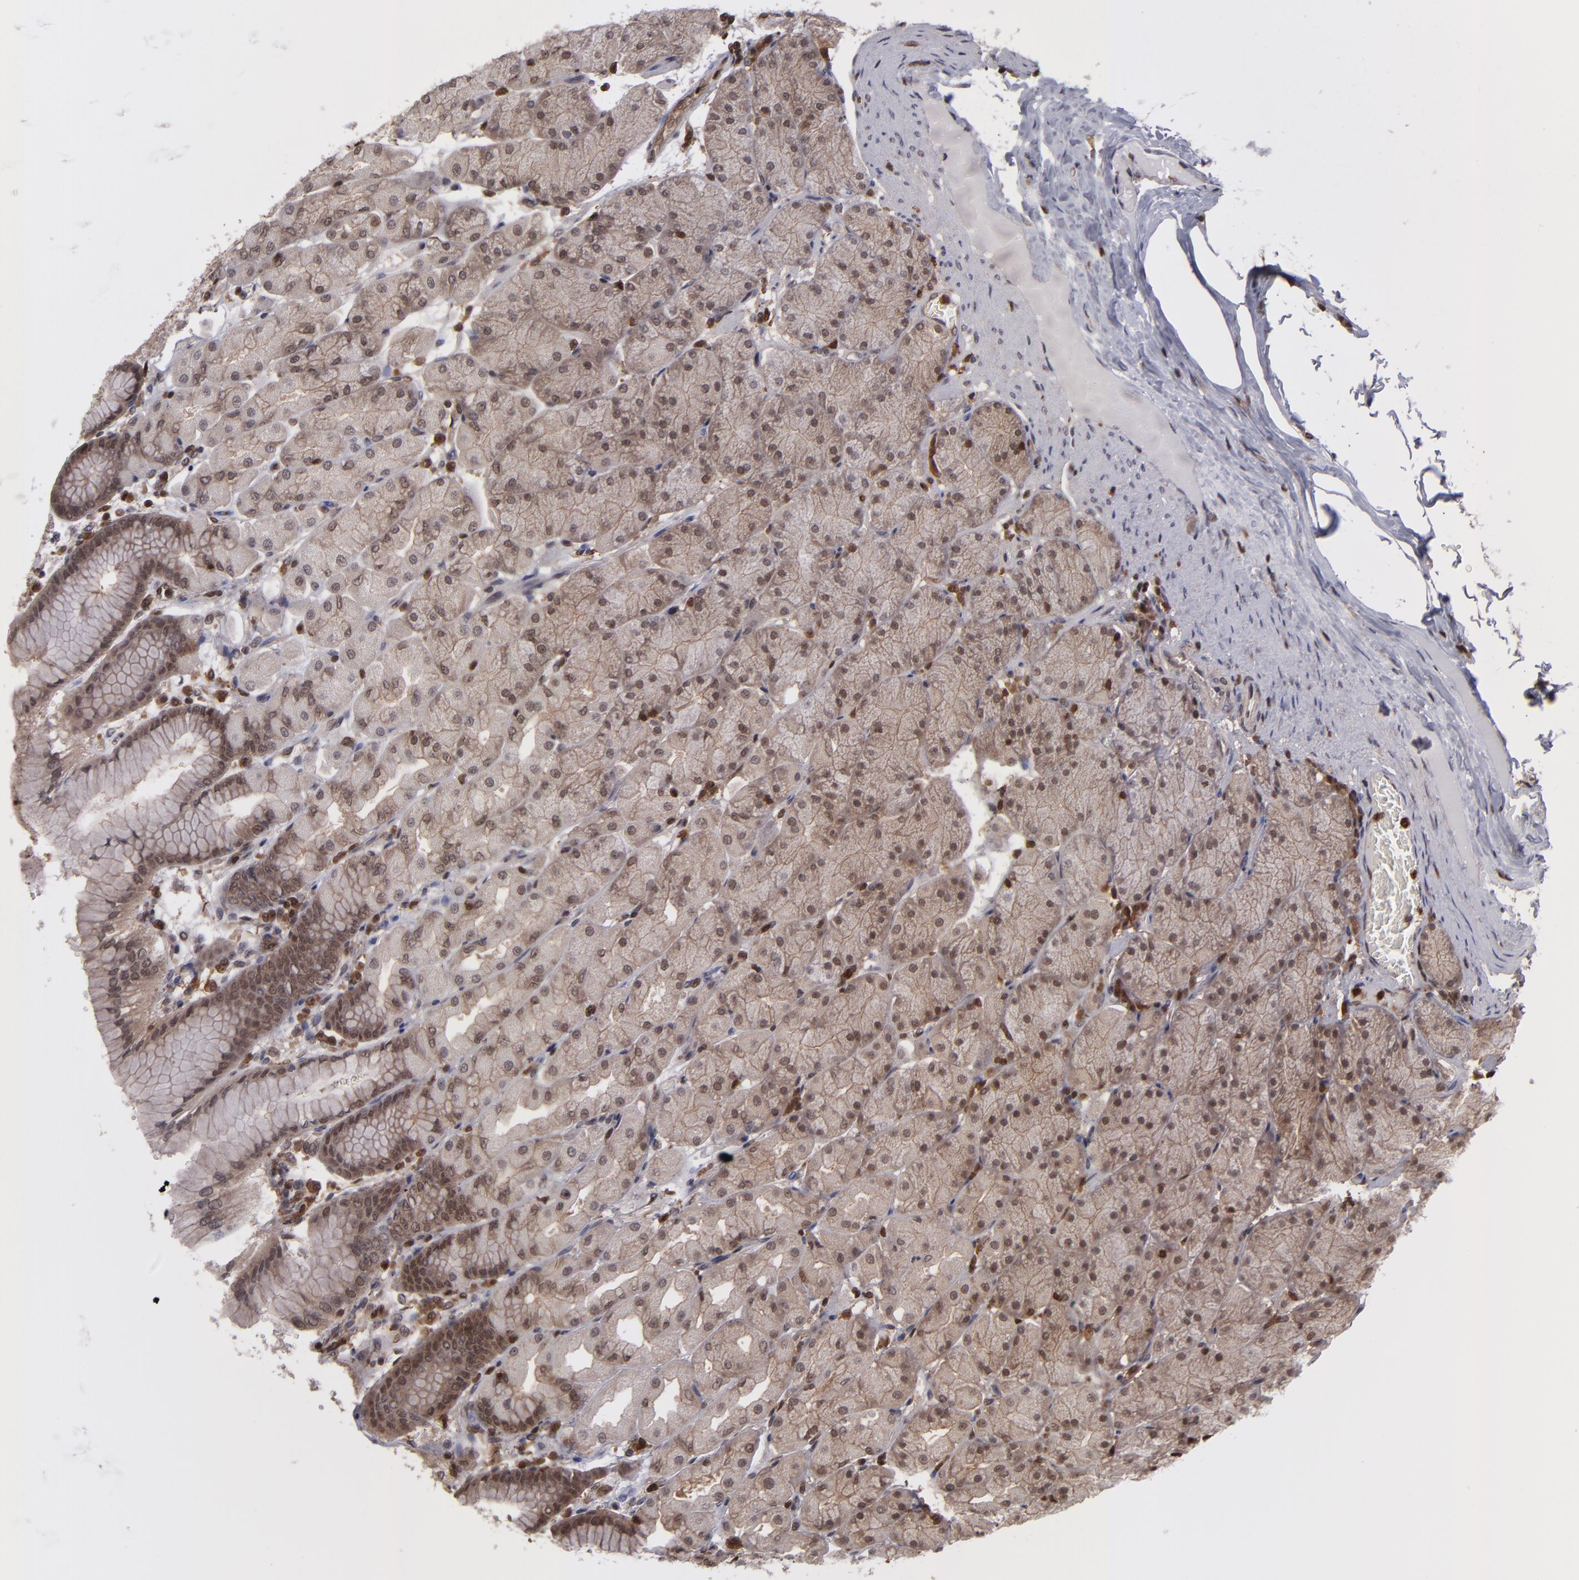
{"staining": {"intensity": "moderate", "quantity": ">75%", "location": "cytoplasmic/membranous,nuclear"}, "tissue": "stomach", "cell_type": "Glandular cells", "image_type": "normal", "snomed": [{"axis": "morphology", "description": "Normal tissue, NOS"}, {"axis": "topography", "description": "Stomach, upper"}], "caption": "IHC photomicrograph of benign stomach: human stomach stained using immunohistochemistry (IHC) displays medium levels of moderate protein expression localized specifically in the cytoplasmic/membranous,nuclear of glandular cells, appearing as a cytoplasmic/membranous,nuclear brown color.", "gene": "GRB2", "patient": {"sex": "female", "age": 56}}